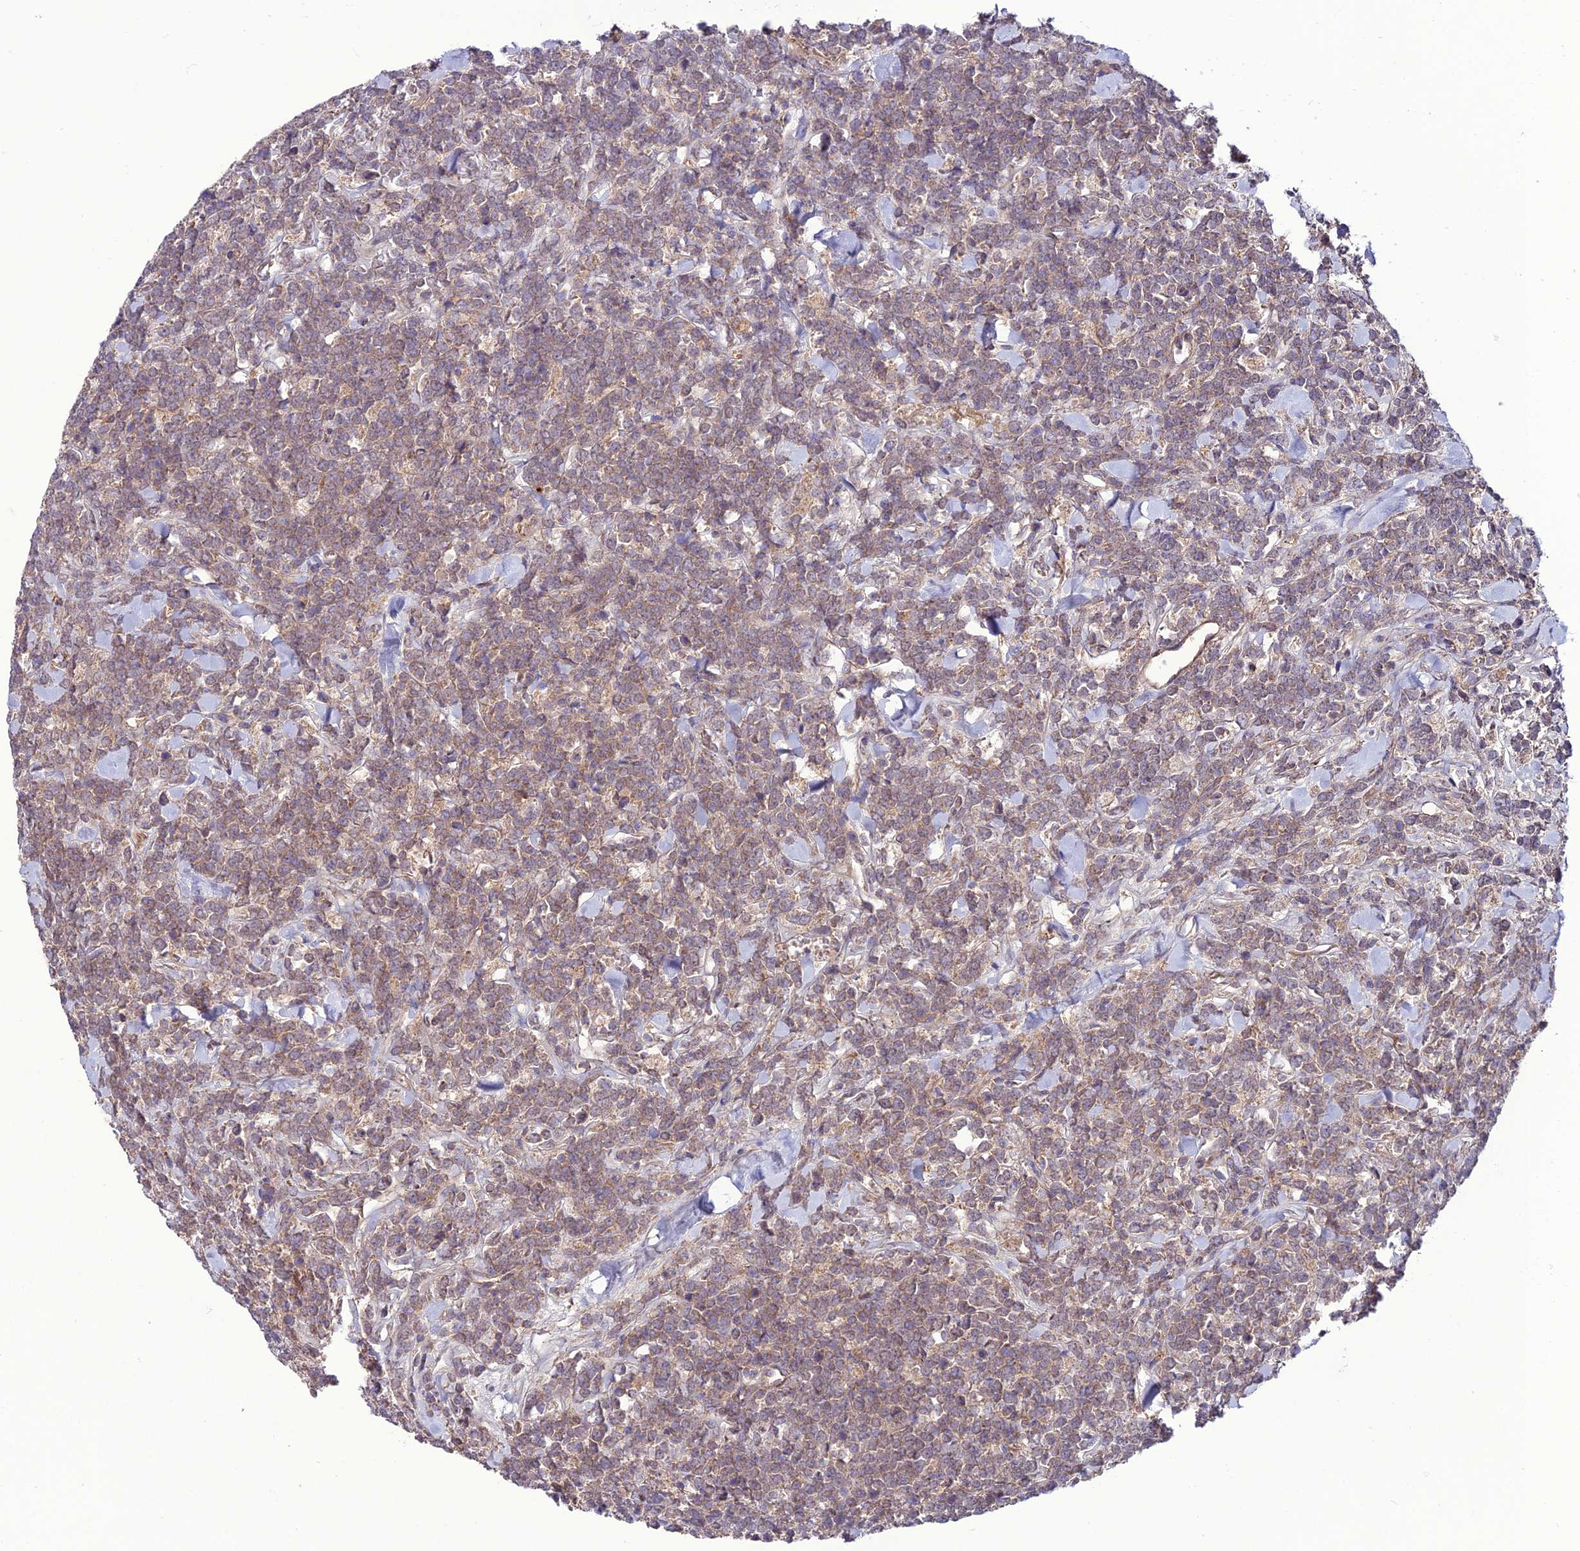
{"staining": {"intensity": "weak", "quantity": ">75%", "location": "cytoplasmic/membranous"}, "tissue": "lymphoma", "cell_type": "Tumor cells", "image_type": "cancer", "snomed": [{"axis": "morphology", "description": "Malignant lymphoma, non-Hodgkin's type, High grade"}, {"axis": "topography", "description": "Small intestine"}], "caption": "Protein staining reveals weak cytoplasmic/membranous expression in about >75% of tumor cells in malignant lymphoma, non-Hodgkin's type (high-grade). (DAB = brown stain, brightfield microscopy at high magnification).", "gene": "PPIL3", "patient": {"sex": "male", "age": 8}}